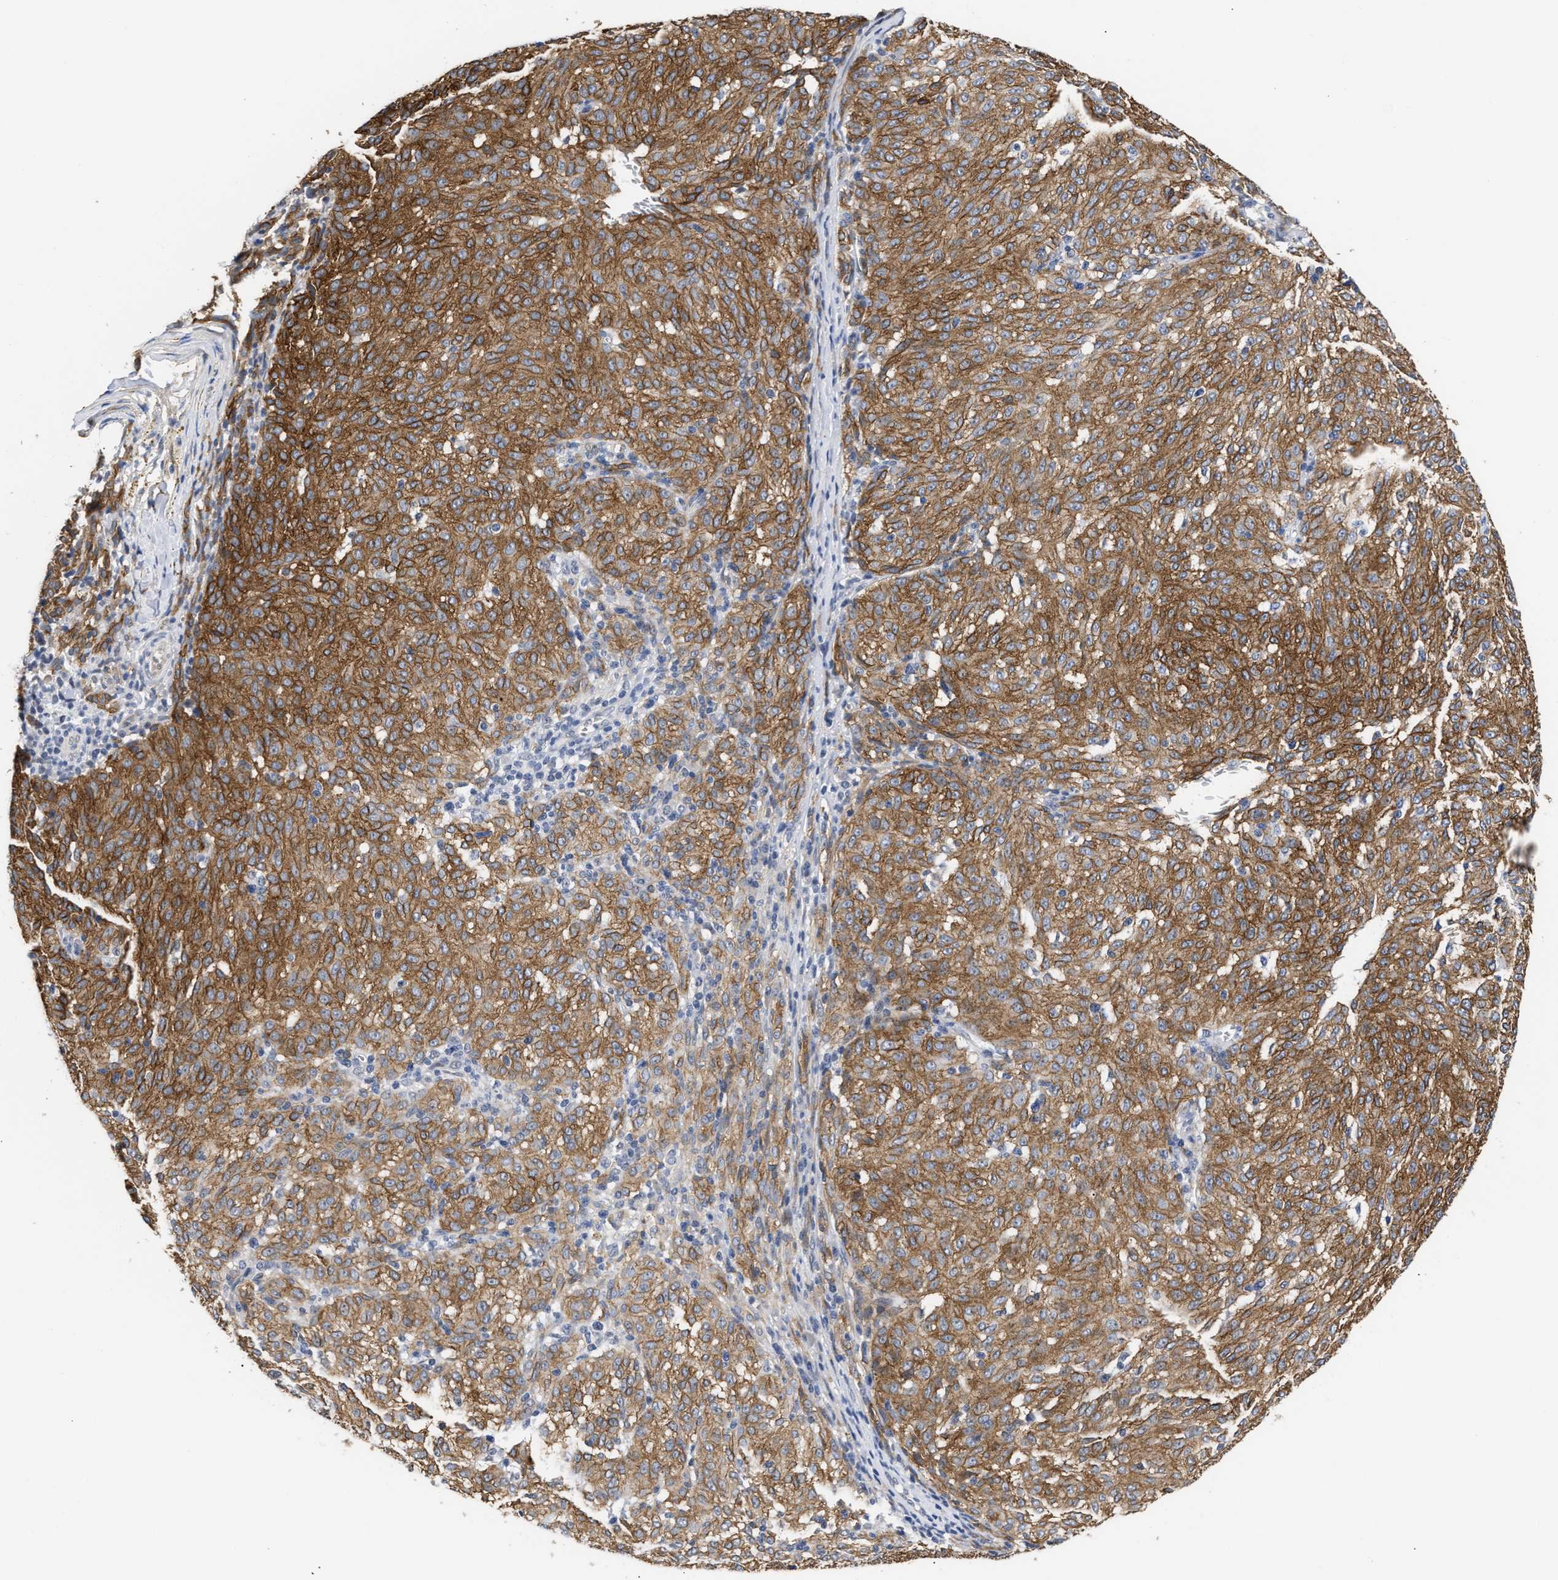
{"staining": {"intensity": "strong", "quantity": ">75%", "location": "cytoplasmic/membranous"}, "tissue": "melanoma", "cell_type": "Tumor cells", "image_type": "cancer", "snomed": [{"axis": "morphology", "description": "Malignant melanoma, NOS"}, {"axis": "topography", "description": "Skin"}], "caption": "This is a histology image of IHC staining of melanoma, which shows strong staining in the cytoplasmic/membranous of tumor cells.", "gene": "AHNAK2", "patient": {"sex": "female", "age": 72}}